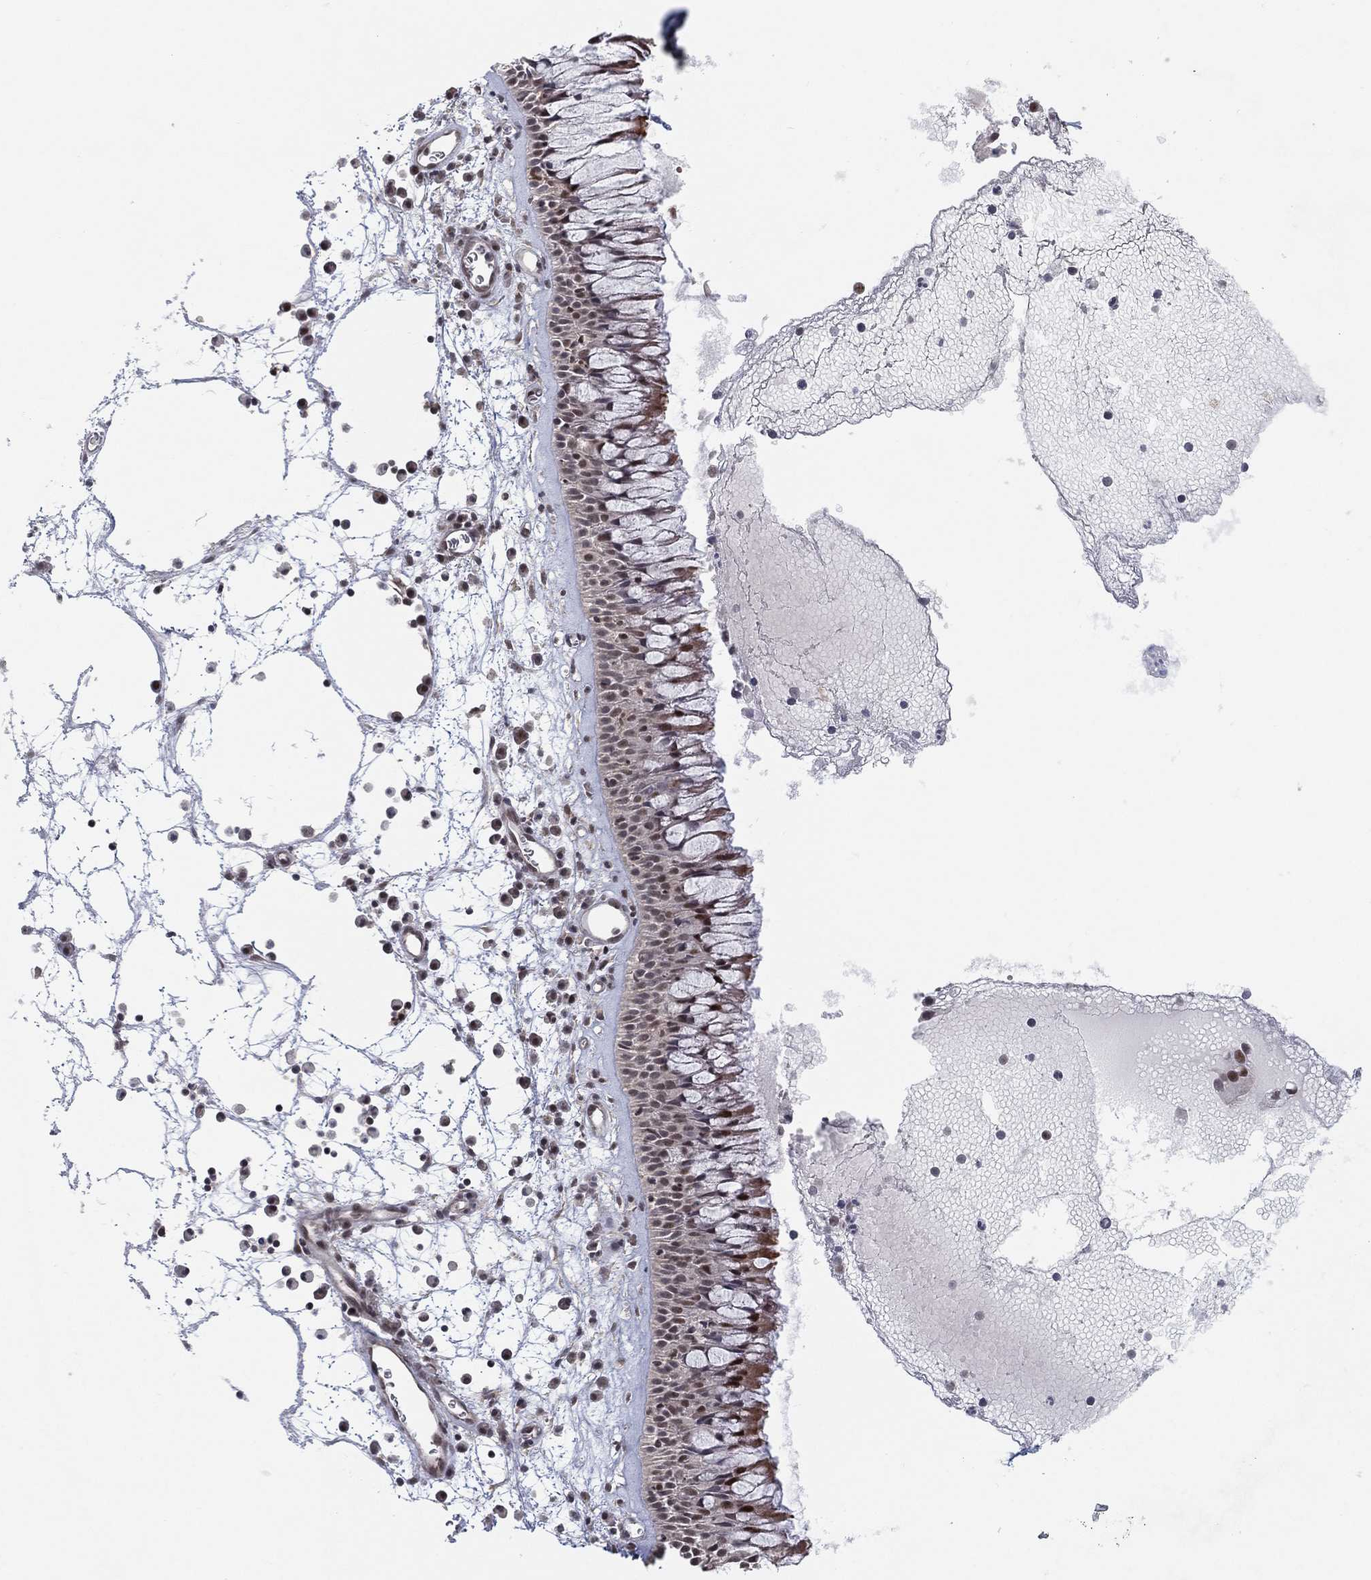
{"staining": {"intensity": "moderate", "quantity": "25%-75%", "location": "cytoplasmic/membranous,nuclear"}, "tissue": "nasopharynx", "cell_type": "Respiratory epithelial cells", "image_type": "normal", "snomed": [{"axis": "morphology", "description": "Normal tissue, NOS"}, {"axis": "topography", "description": "Nasopharynx"}], "caption": "High-magnification brightfield microscopy of unremarkable nasopharynx stained with DAB (3,3'-diaminobenzidine) (brown) and counterstained with hematoxylin (blue). respiratory epithelial cells exhibit moderate cytoplasmic/membranous,nuclear expression is present in about25%-75% of cells. The staining was performed using DAB to visualize the protein expression in brown, while the nuclei were stained in blue with hematoxylin (Magnification: 20x).", "gene": "DGCR8", "patient": {"sex": "male", "age": 69}}